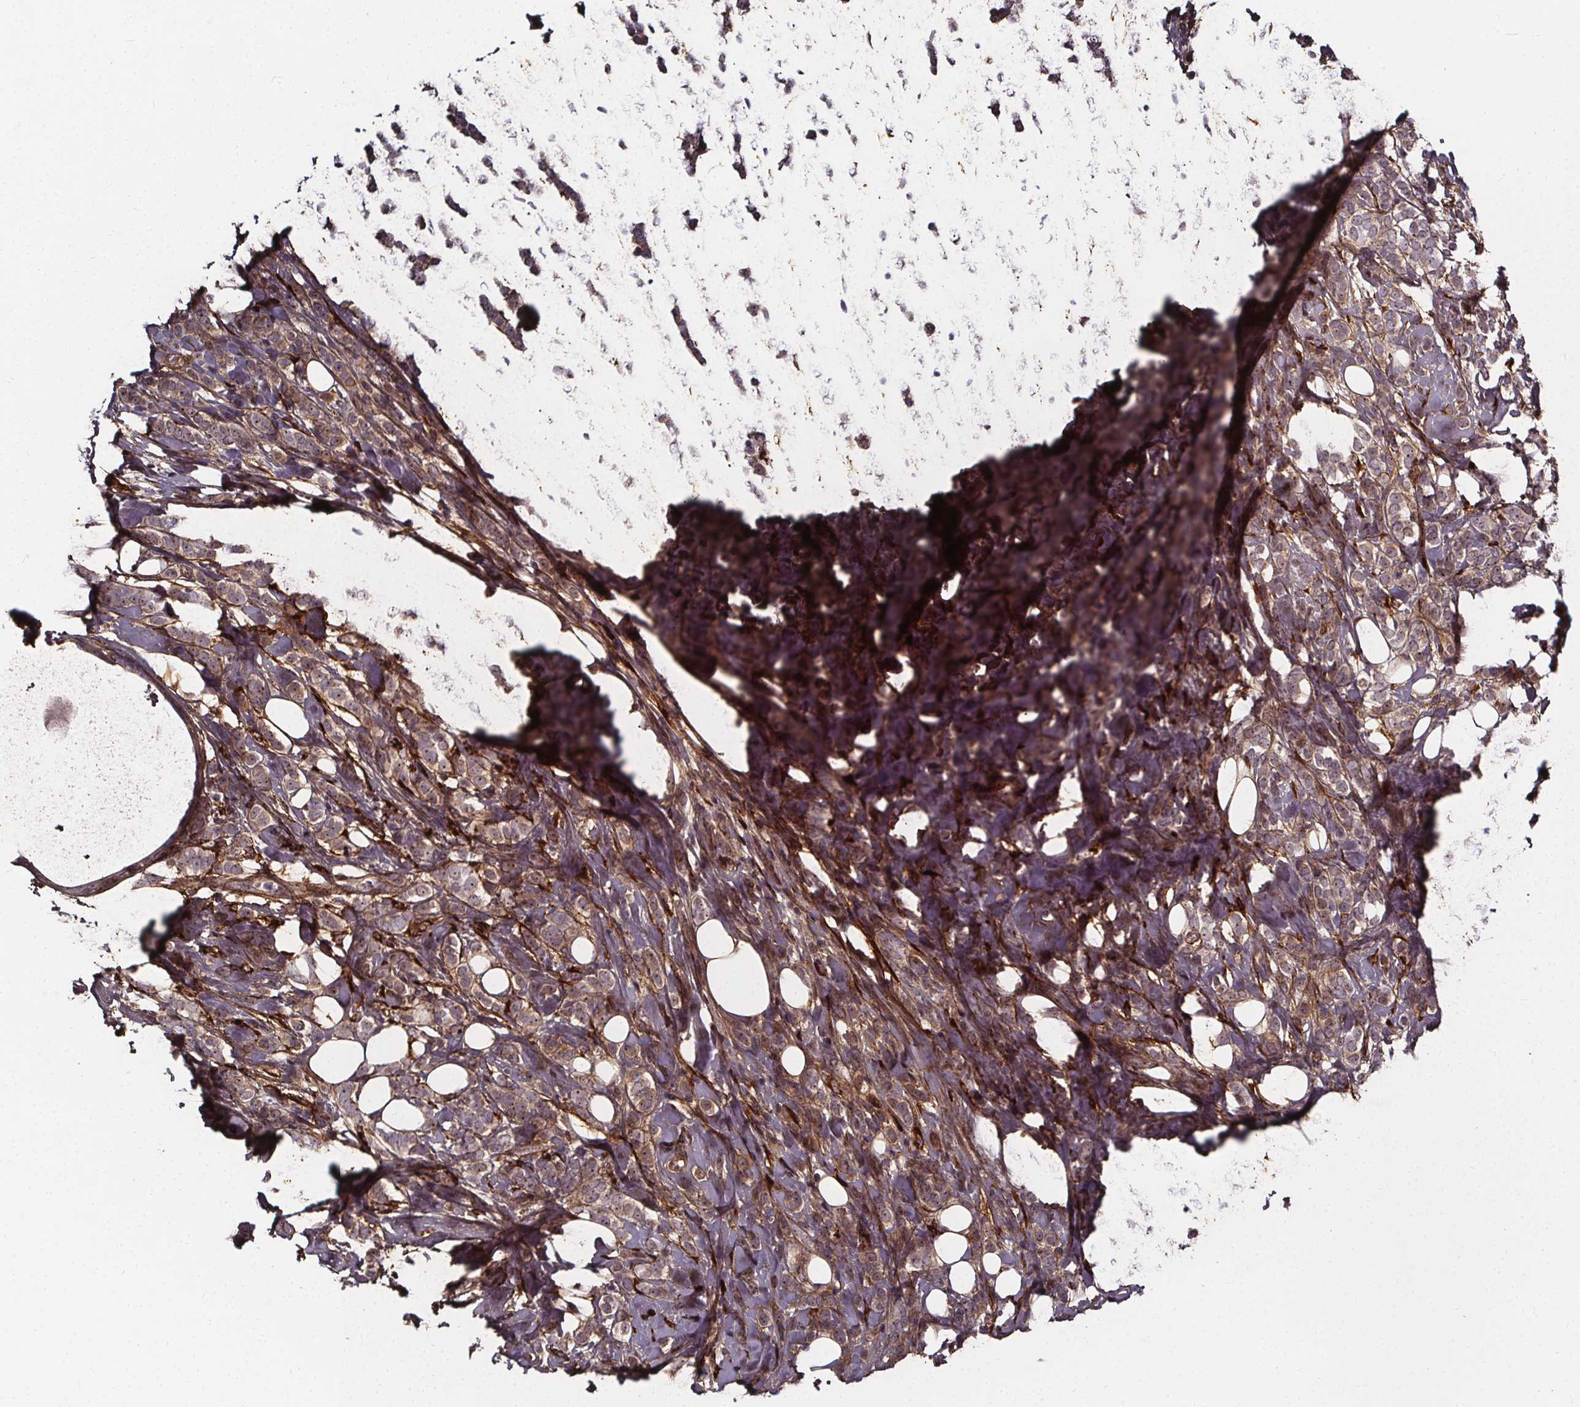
{"staining": {"intensity": "weak", "quantity": ">75%", "location": "cytoplasmic/membranous,nuclear"}, "tissue": "breast cancer", "cell_type": "Tumor cells", "image_type": "cancer", "snomed": [{"axis": "morphology", "description": "Lobular carcinoma"}, {"axis": "topography", "description": "Breast"}], "caption": "The immunohistochemical stain labels weak cytoplasmic/membranous and nuclear staining in tumor cells of lobular carcinoma (breast) tissue.", "gene": "AEBP1", "patient": {"sex": "female", "age": 49}}